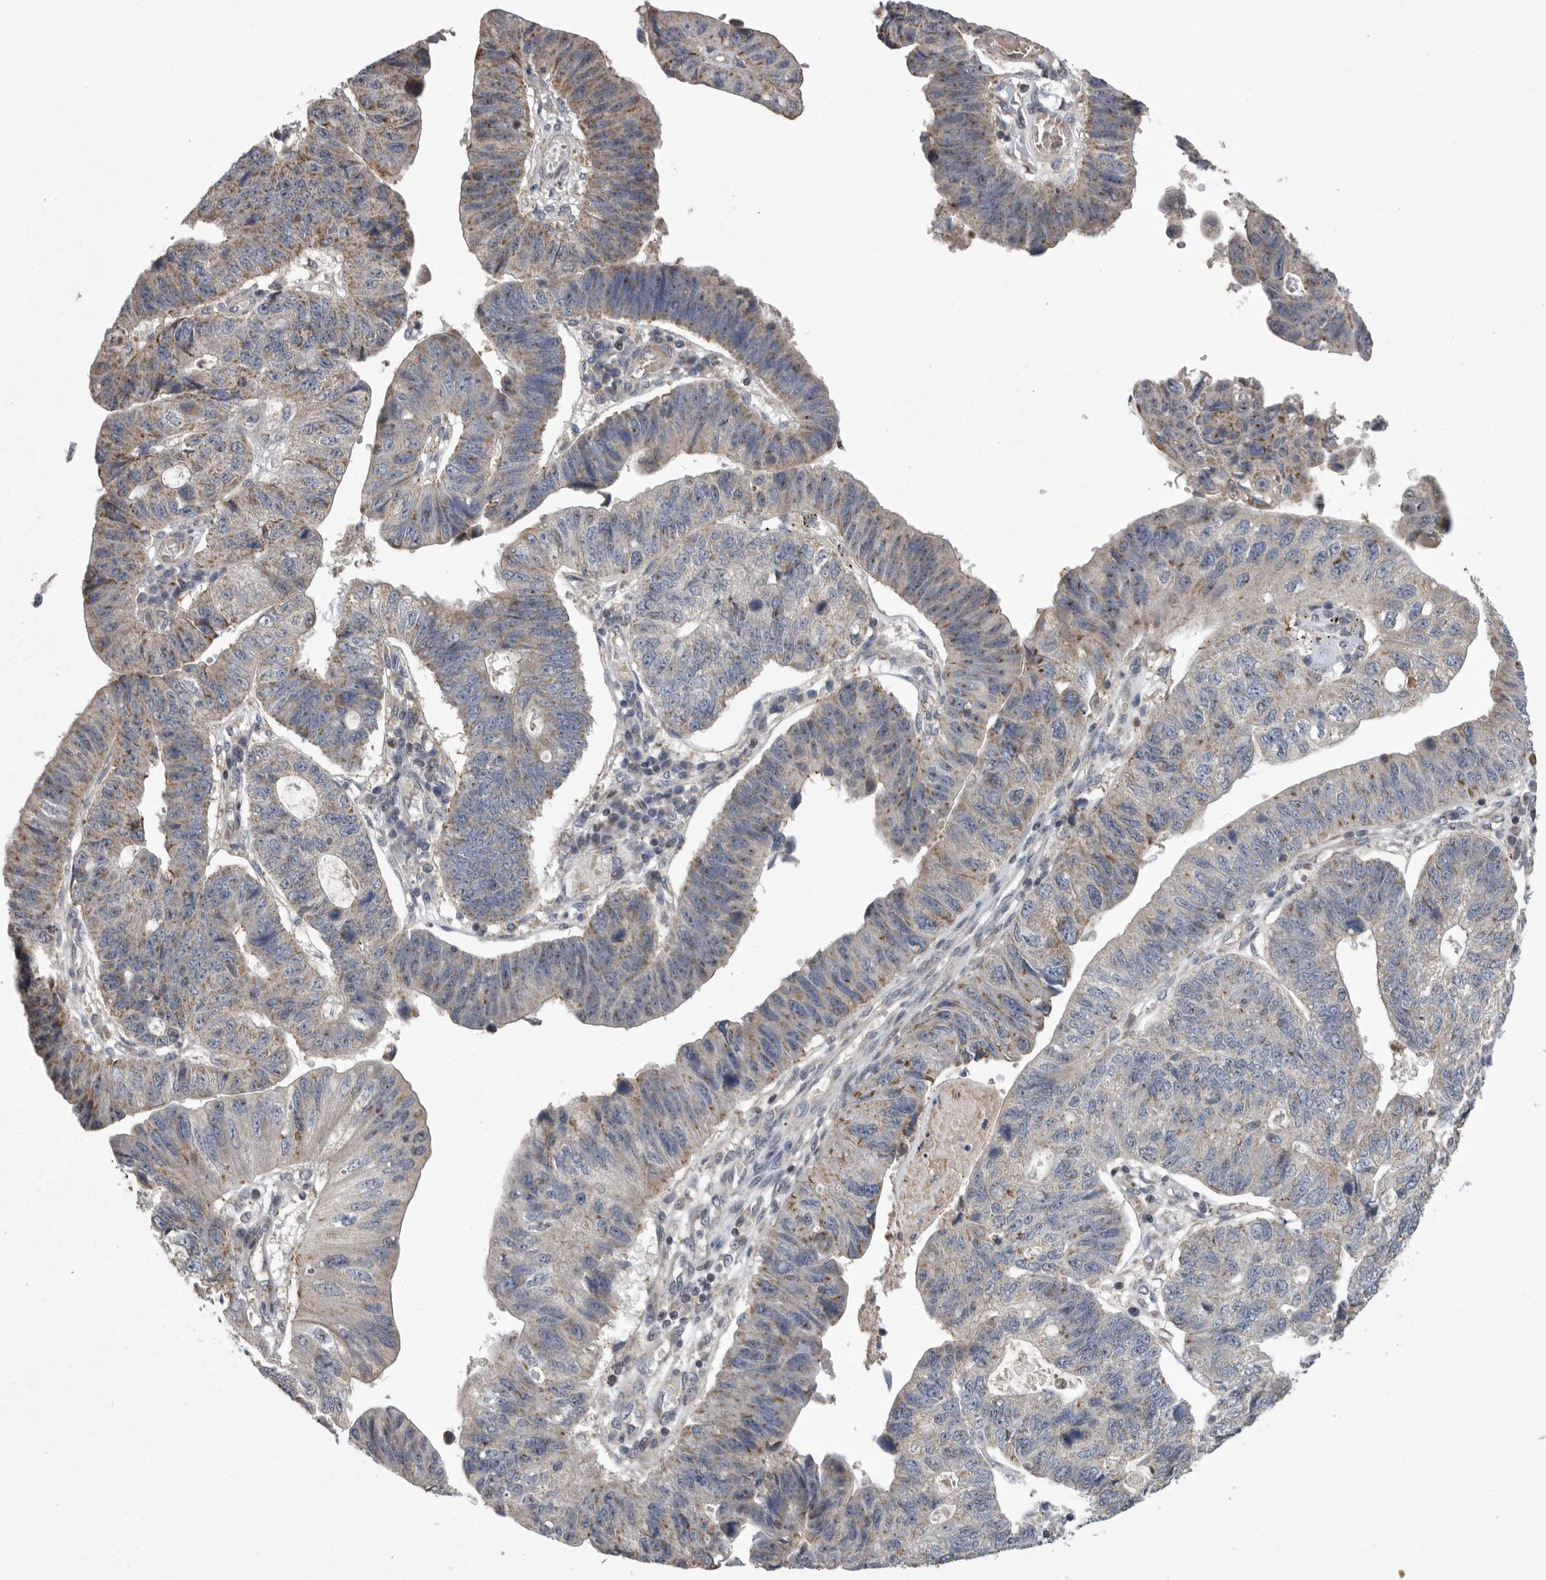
{"staining": {"intensity": "weak", "quantity": "25%-75%", "location": "cytoplasmic/membranous"}, "tissue": "stomach cancer", "cell_type": "Tumor cells", "image_type": "cancer", "snomed": [{"axis": "morphology", "description": "Adenocarcinoma, NOS"}, {"axis": "topography", "description": "Stomach"}], "caption": "The histopathology image shows staining of stomach adenocarcinoma, revealing weak cytoplasmic/membranous protein staining (brown color) within tumor cells.", "gene": "CRP", "patient": {"sex": "male", "age": 59}}